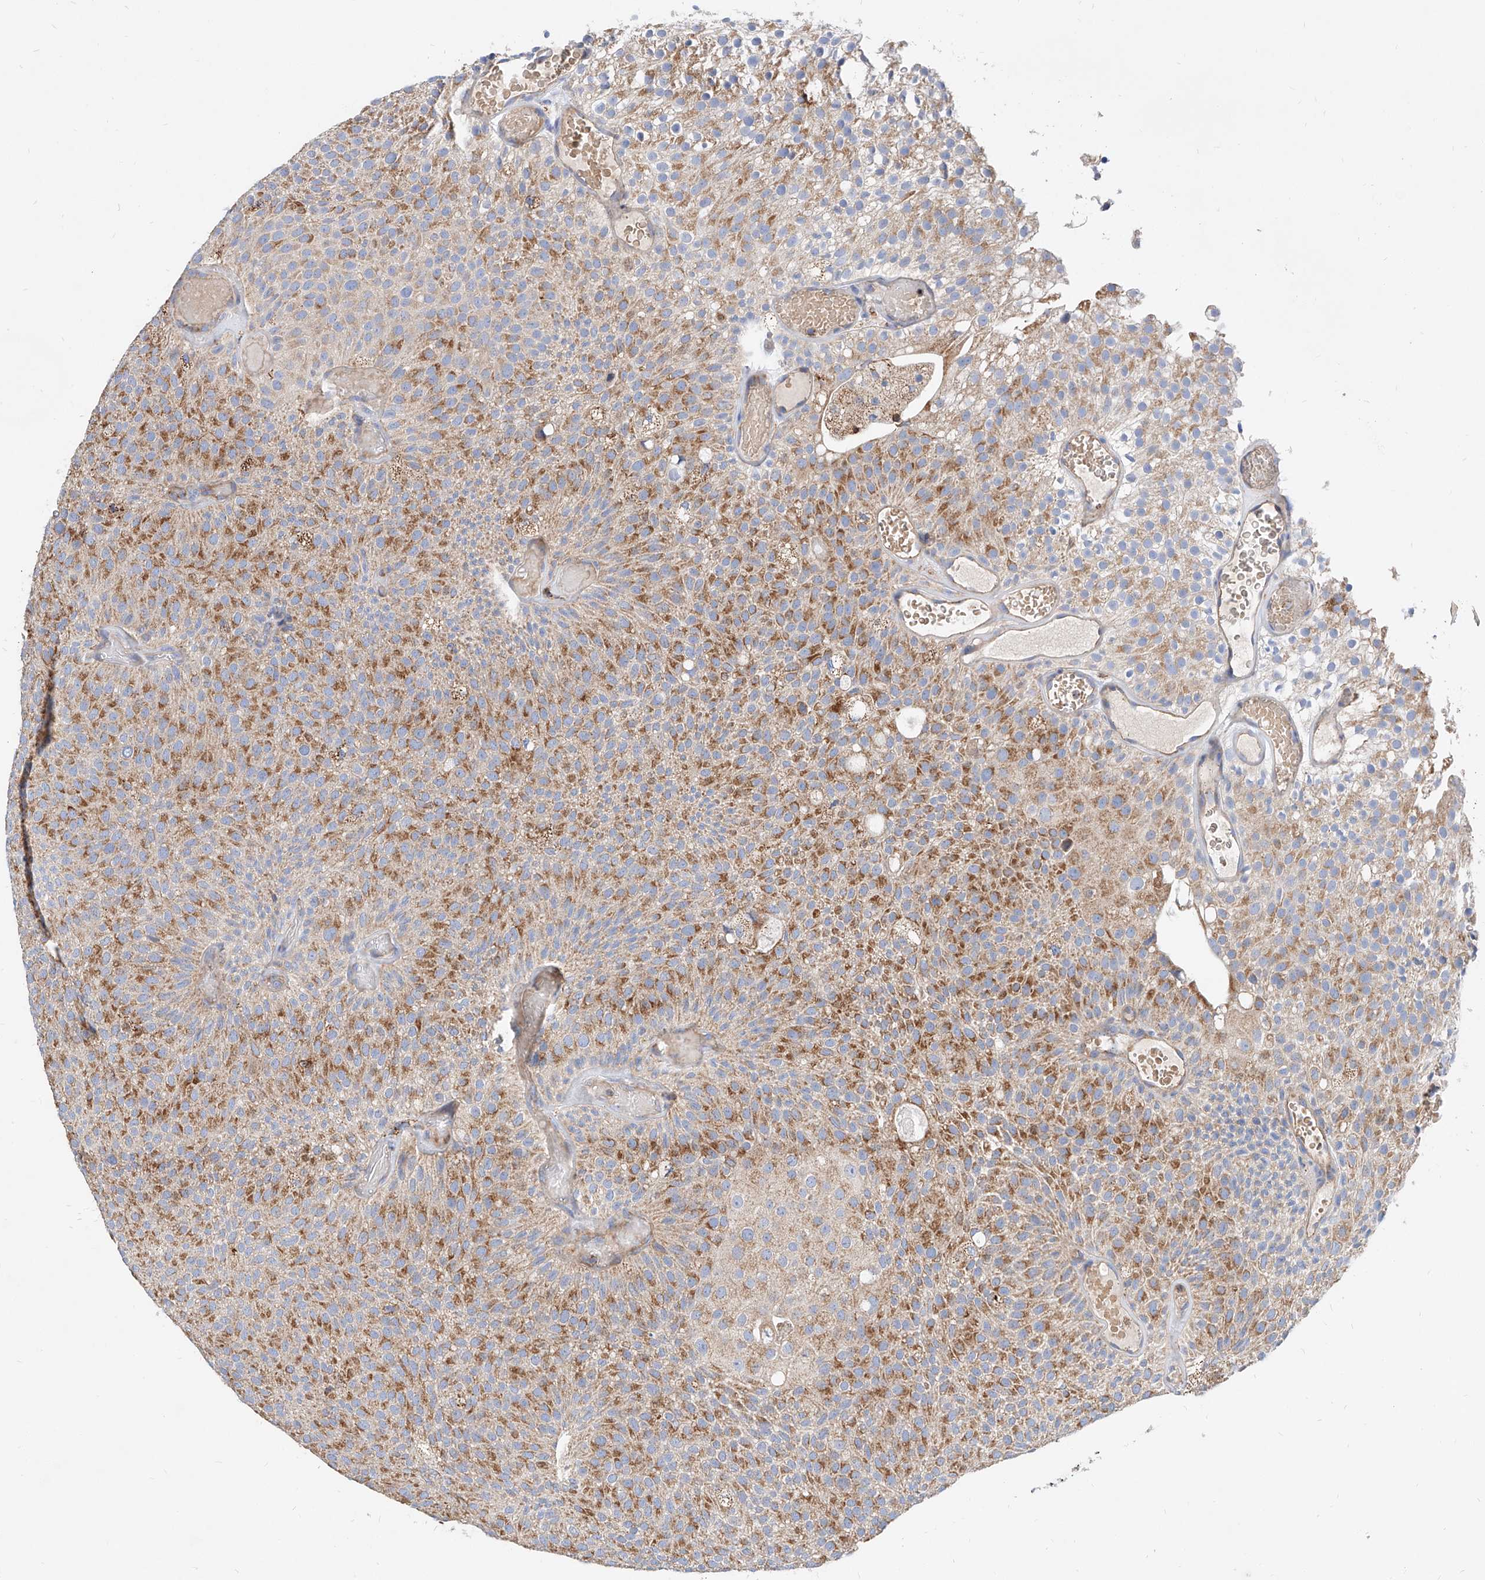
{"staining": {"intensity": "strong", "quantity": ">75%", "location": "cytoplasmic/membranous"}, "tissue": "urothelial cancer", "cell_type": "Tumor cells", "image_type": "cancer", "snomed": [{"axis": "morphology", "description": "Urothelial carcinoma, Low grade"}, {"axis": "topography", "description": "Urinary bladder"}], "caption": "High-magnification brightfield microscopy of urothelial cancer stained with DAB (brown) and counterstained with hematoxylin (blue). tumor cells exhibit strong cytoplasmic/membranous staining is seen in about>75% of cells. (DAB (3,3'-diaminobenzidine) = brown stain, brightfield microscopy at high magnification).", "gene": "CPNE5", "patient": {"sex": "male", "age": 78}}